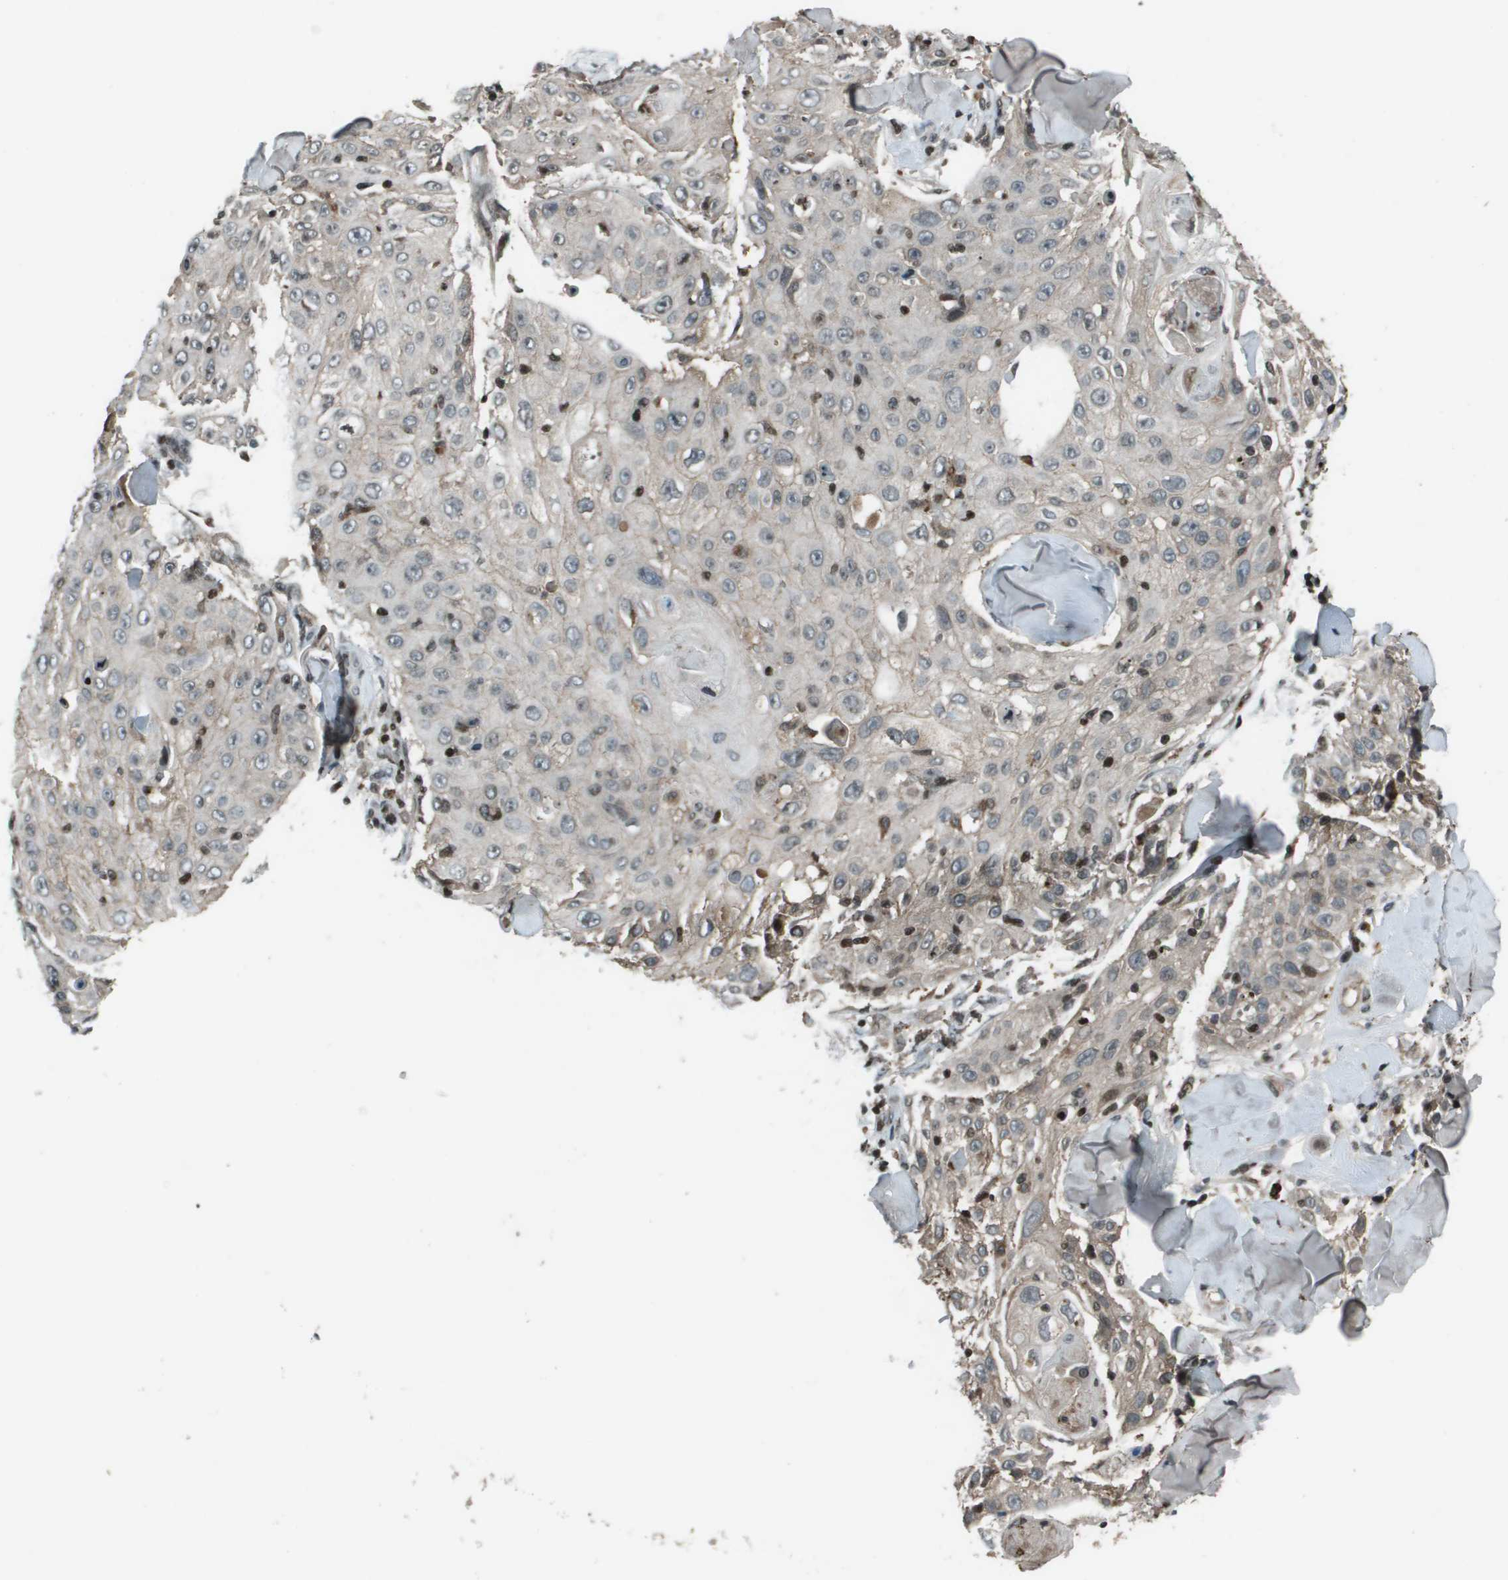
{"staining": {"intensity": "weak", "quantity": "<25%", "location": "cytoplasmic/membranous"}, "tissue": "skin cancer", "cell_type": "Tumor cells", "image_type": "cancer", "snomed": [{"axis": "morphology", "description": "Squamous cell carcinoma, NOS"}, {"axis": "topography", "description": "Skin"}], "caption": "High power microscopy photomicrograph of an immunohistochemistry histopathology image of skin cancer, revealing no significant expression in tumor cells.", "gene": "CXCL12", "patient": {"sex": "male", "age": 86}}